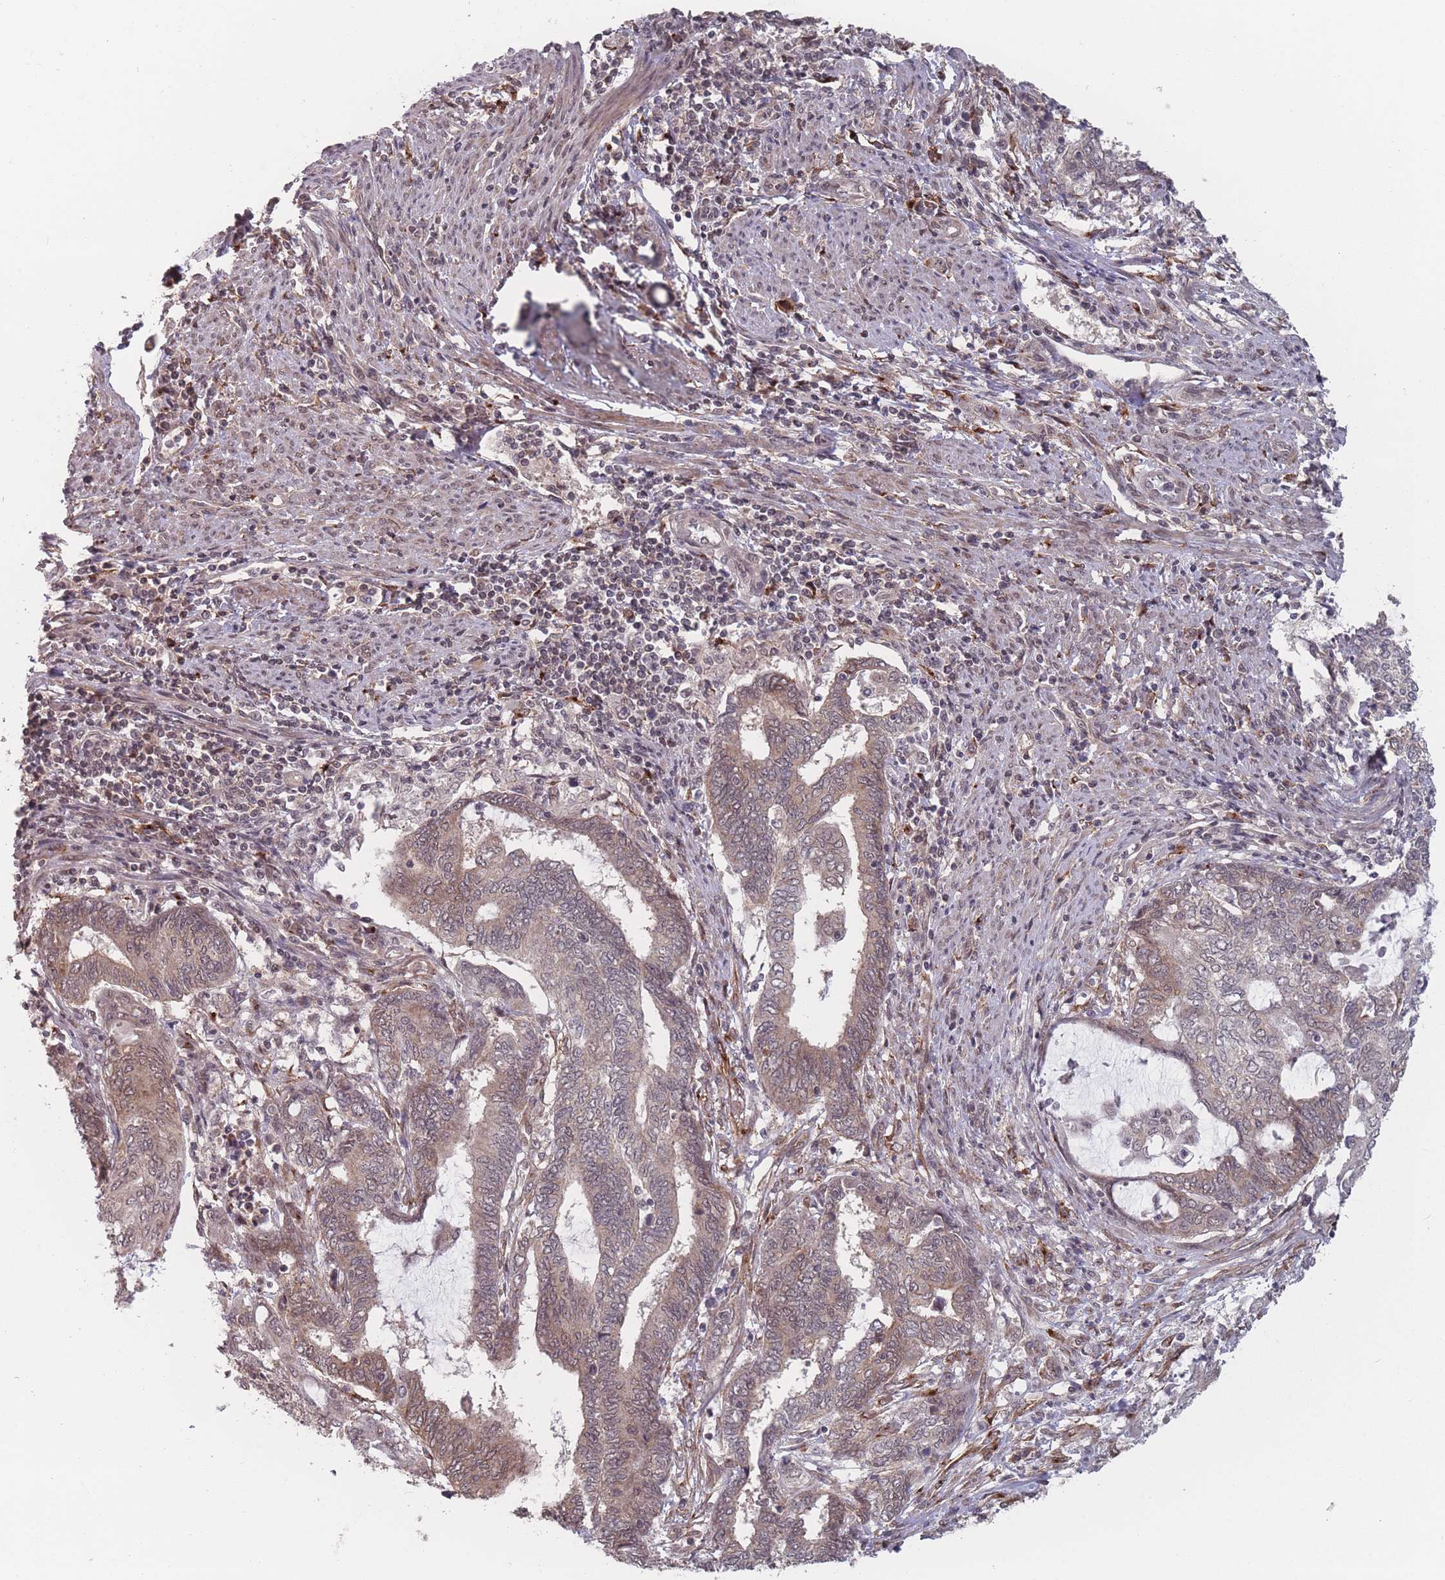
{"staining": {"intensity": "moderate", "quantity": "25%-75%", "location": "cytoplasmic/membranous"}, "tissue": "endometrial cancer", "cell_type": "Tumor cells", "image_type": "cancer", "snomed": [{"axis": "morphology", "description": "Adenocarcinoma, NOS"}, {"axis": "topography", "description": "Uterus"}, {"axis": "topography", "description": "Endometrium"}], "caption": "Moderate cytoplasmic/membranous protein positivity is seen in about 25%-75% of tumor cells in endometrial cancer. Nuclei are stained in blue.", "gene": "CNTRL", "patient": {"sex": "female", "age": 70}}